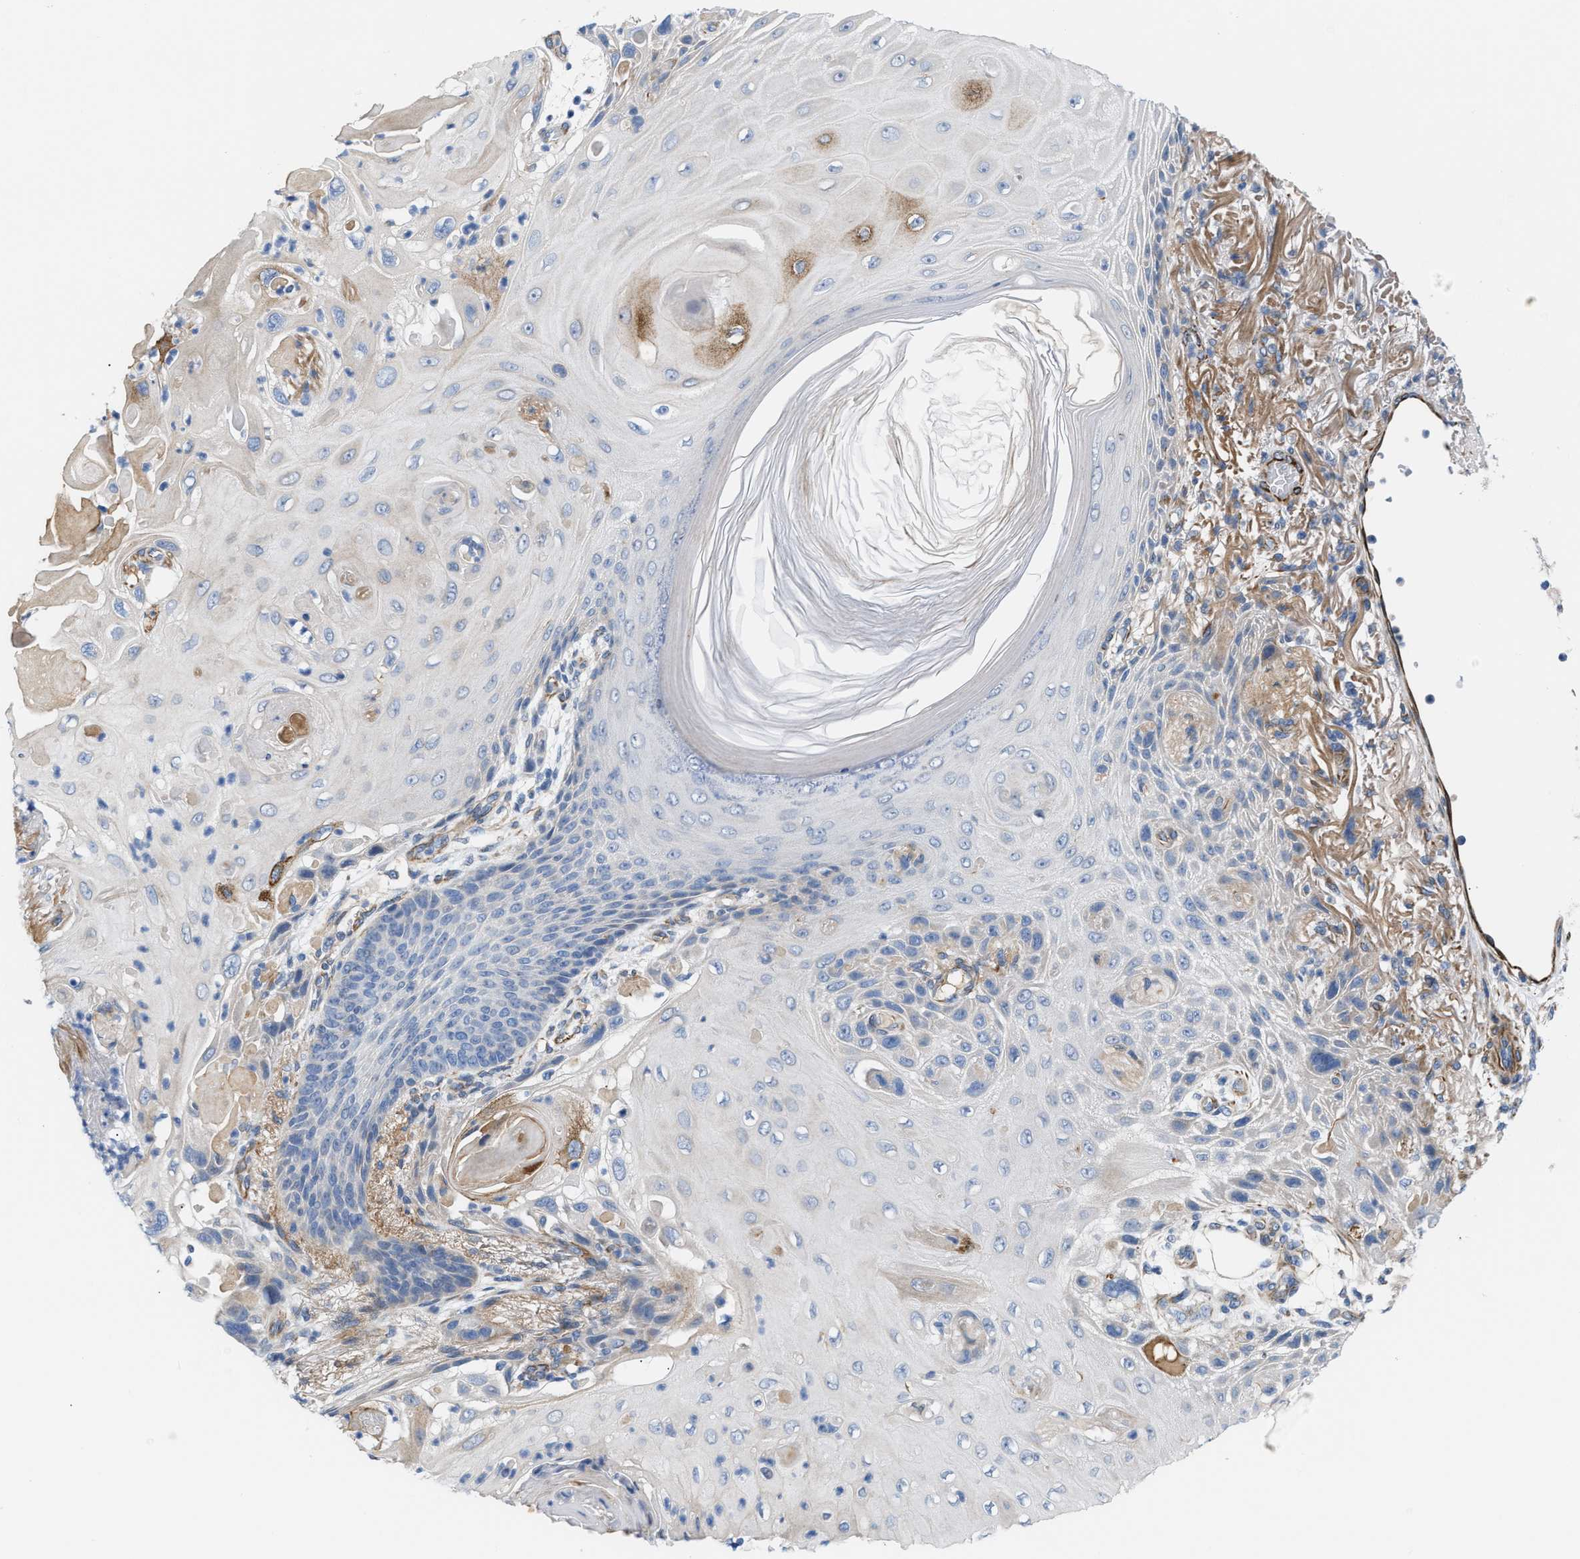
{"staining": {"intensity": "negative", "quantity": "none", "location": "none"}, "tissue": "skin cancer", "cell_type": "Tumor cells", "image_type": "cancer", "snomed": [{"axis": "morphology", "description": "Squamous cell carcinoma, NOS"}, {"axis": "topography", "description": "Skin"}], "caption": "An immunohistochemistry (IHC) histopathology image of skin cancer is shown. There is no staining in tumor cells of skin cancer.", "gene": "TFPI", "patient": {"sex": "female", "age": 77}}